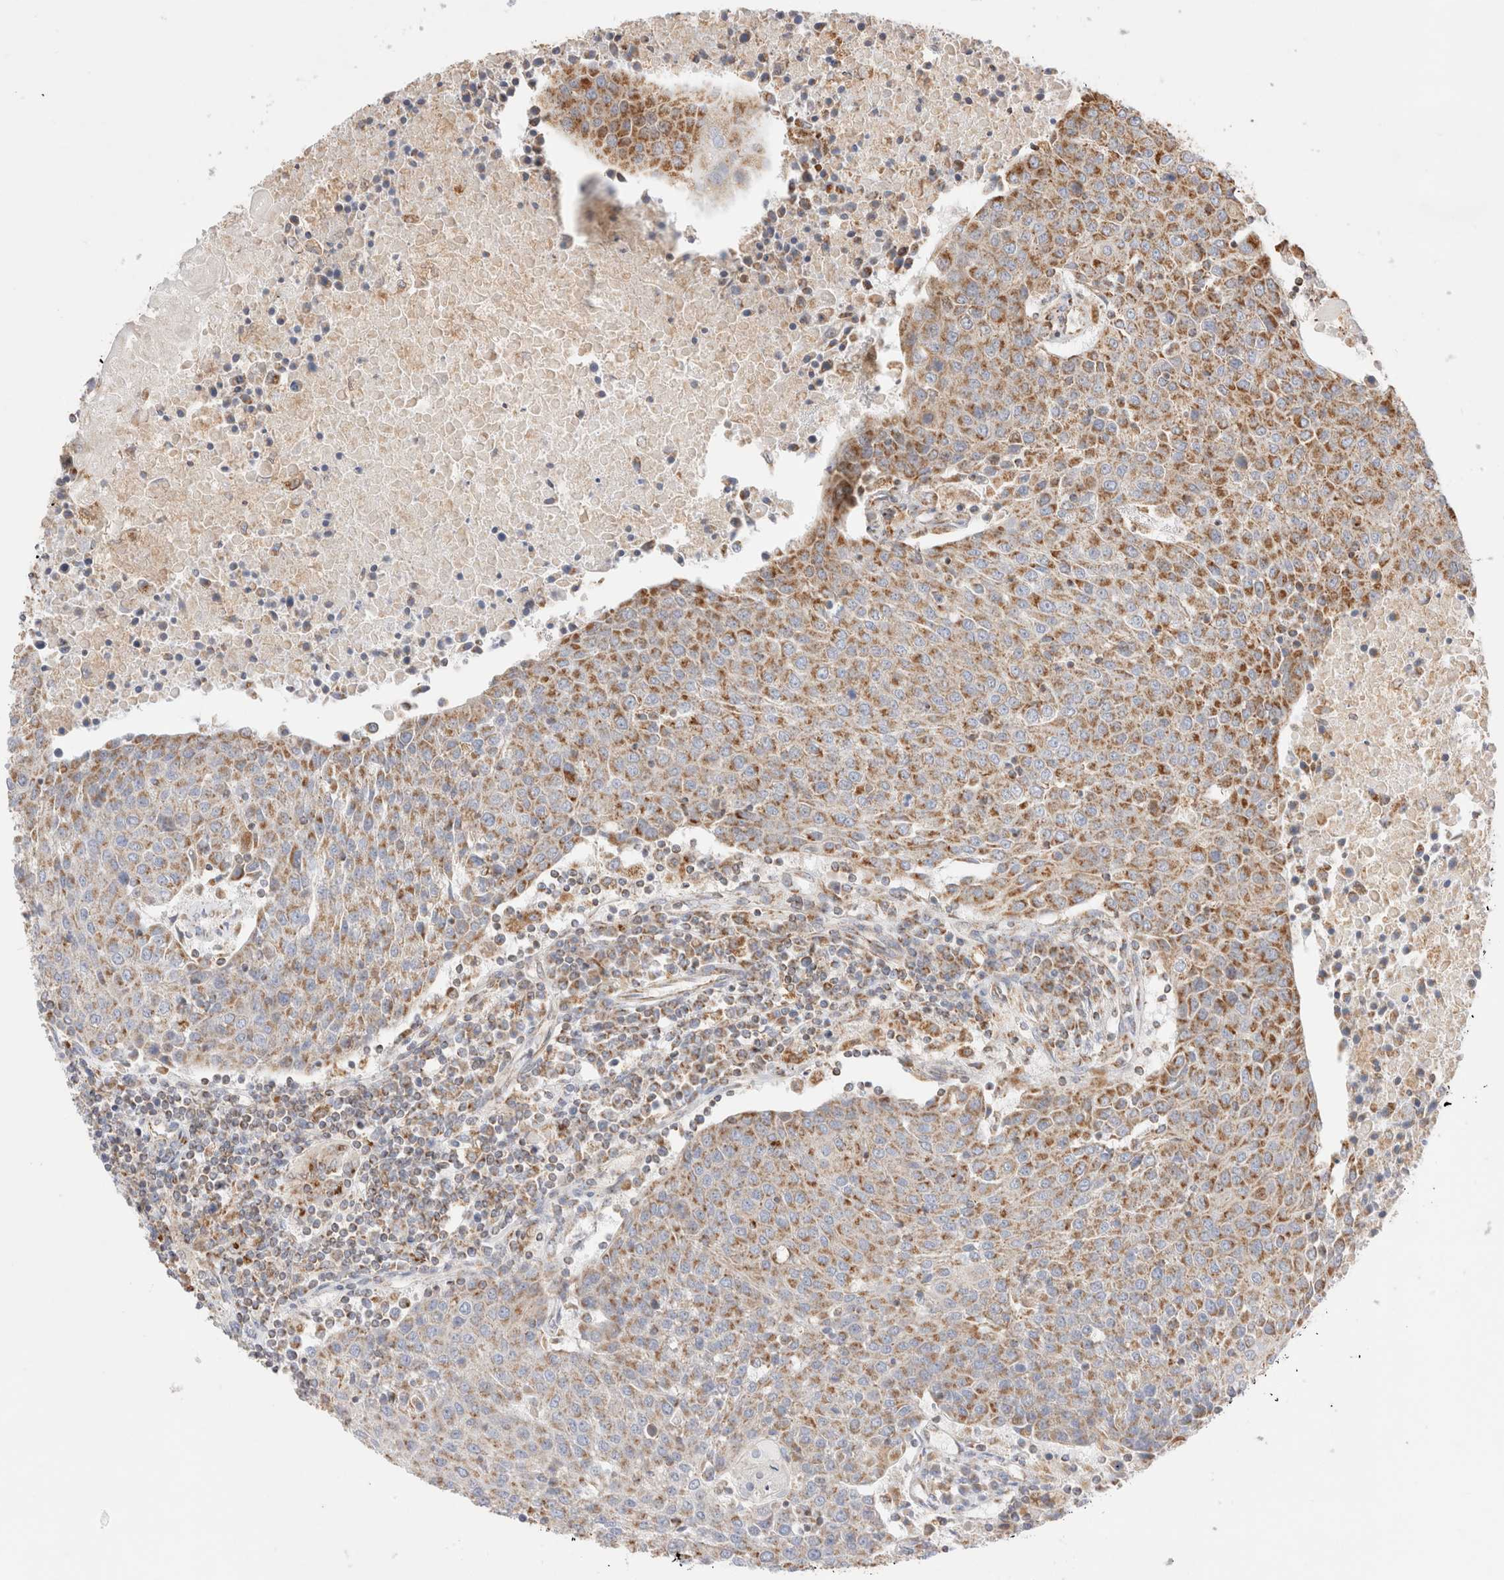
{"staining": {"intensity": "moderate", "quantity": ">75%", "location": "cytoplasmic/membranous"}, "tissue": "urothelial cancer", "cell_type": "Tumor cells", "image_type": "cancer", "snomed": [{"axis": "morphology", "description": "Urothelial carcinoma, High grade"}, {"axis": "topography", "description": "Urinary bladder"}], "caption": "A photomicrograph showing moderate cytoplasmic/membranous staining in approximately >75% of tumor cells in urothelial carcinoma (high-grade), as visualized by brown immunohistochemical staining.", "gene": "TMPPE", "patient": {"sex": "female", "age": 85}}